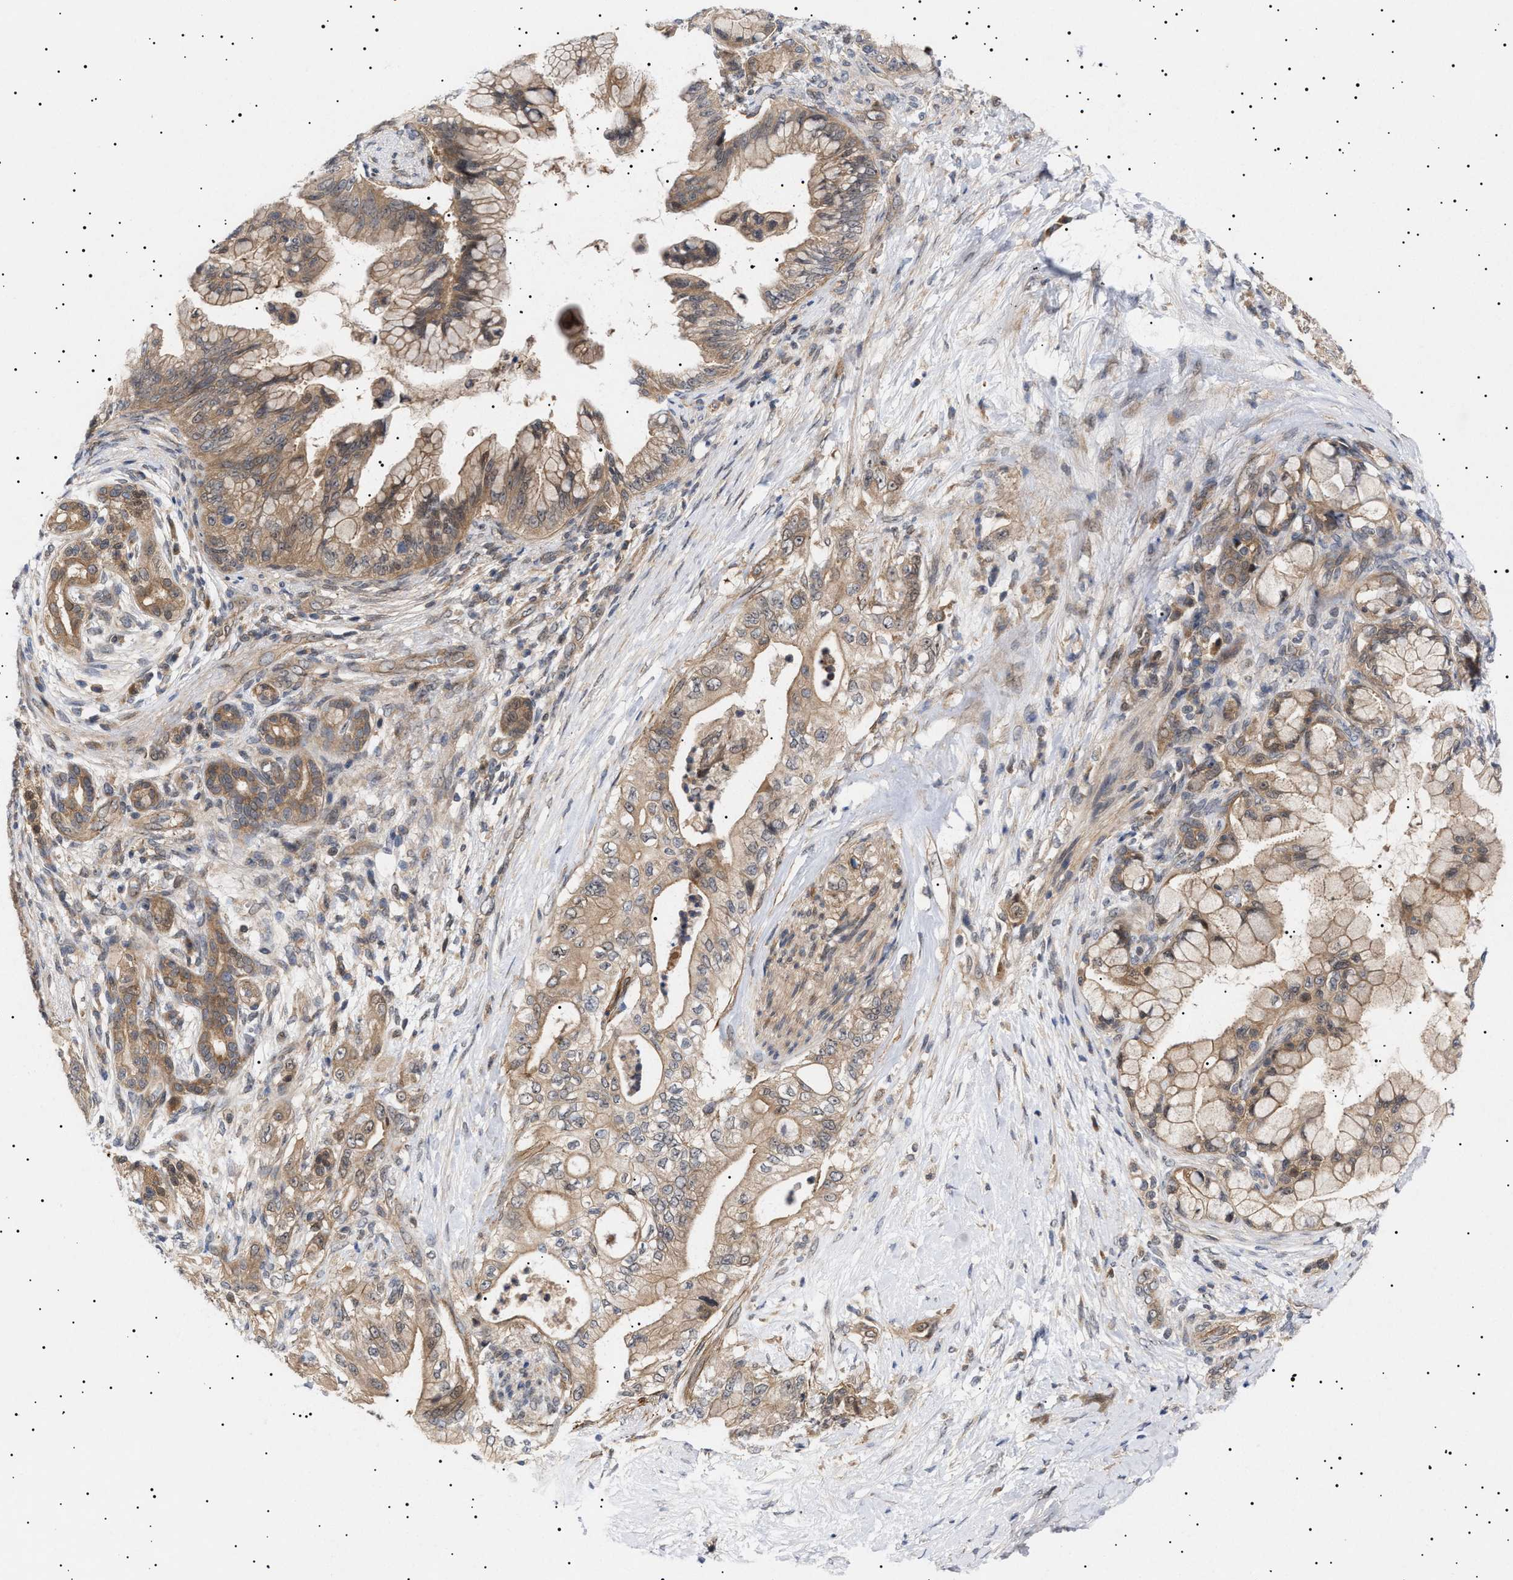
{"staining": {"intensity": "moderate", "quantity": ">75%", "location": "cytoplasmic/membranous"}, "tissue": "pancreatic cancer", "cell_type": "Tumor cells", "image_type": "cancer", "snomed": [{"axis": "morphology", "description": "Adenocarcinoma, NOS"}, {"axis": "topography", "description": "Pancreas"}], "caption": "There is medium levels of moderate cytoplasmic/membranous staining in tumor cells of pancreatic cancer (adenocarcinoma), as demonstrated by immunohistochemical staining (brown color).", "gene": "NPLOC4", "patient": {"sex": "male", "age": 59}}